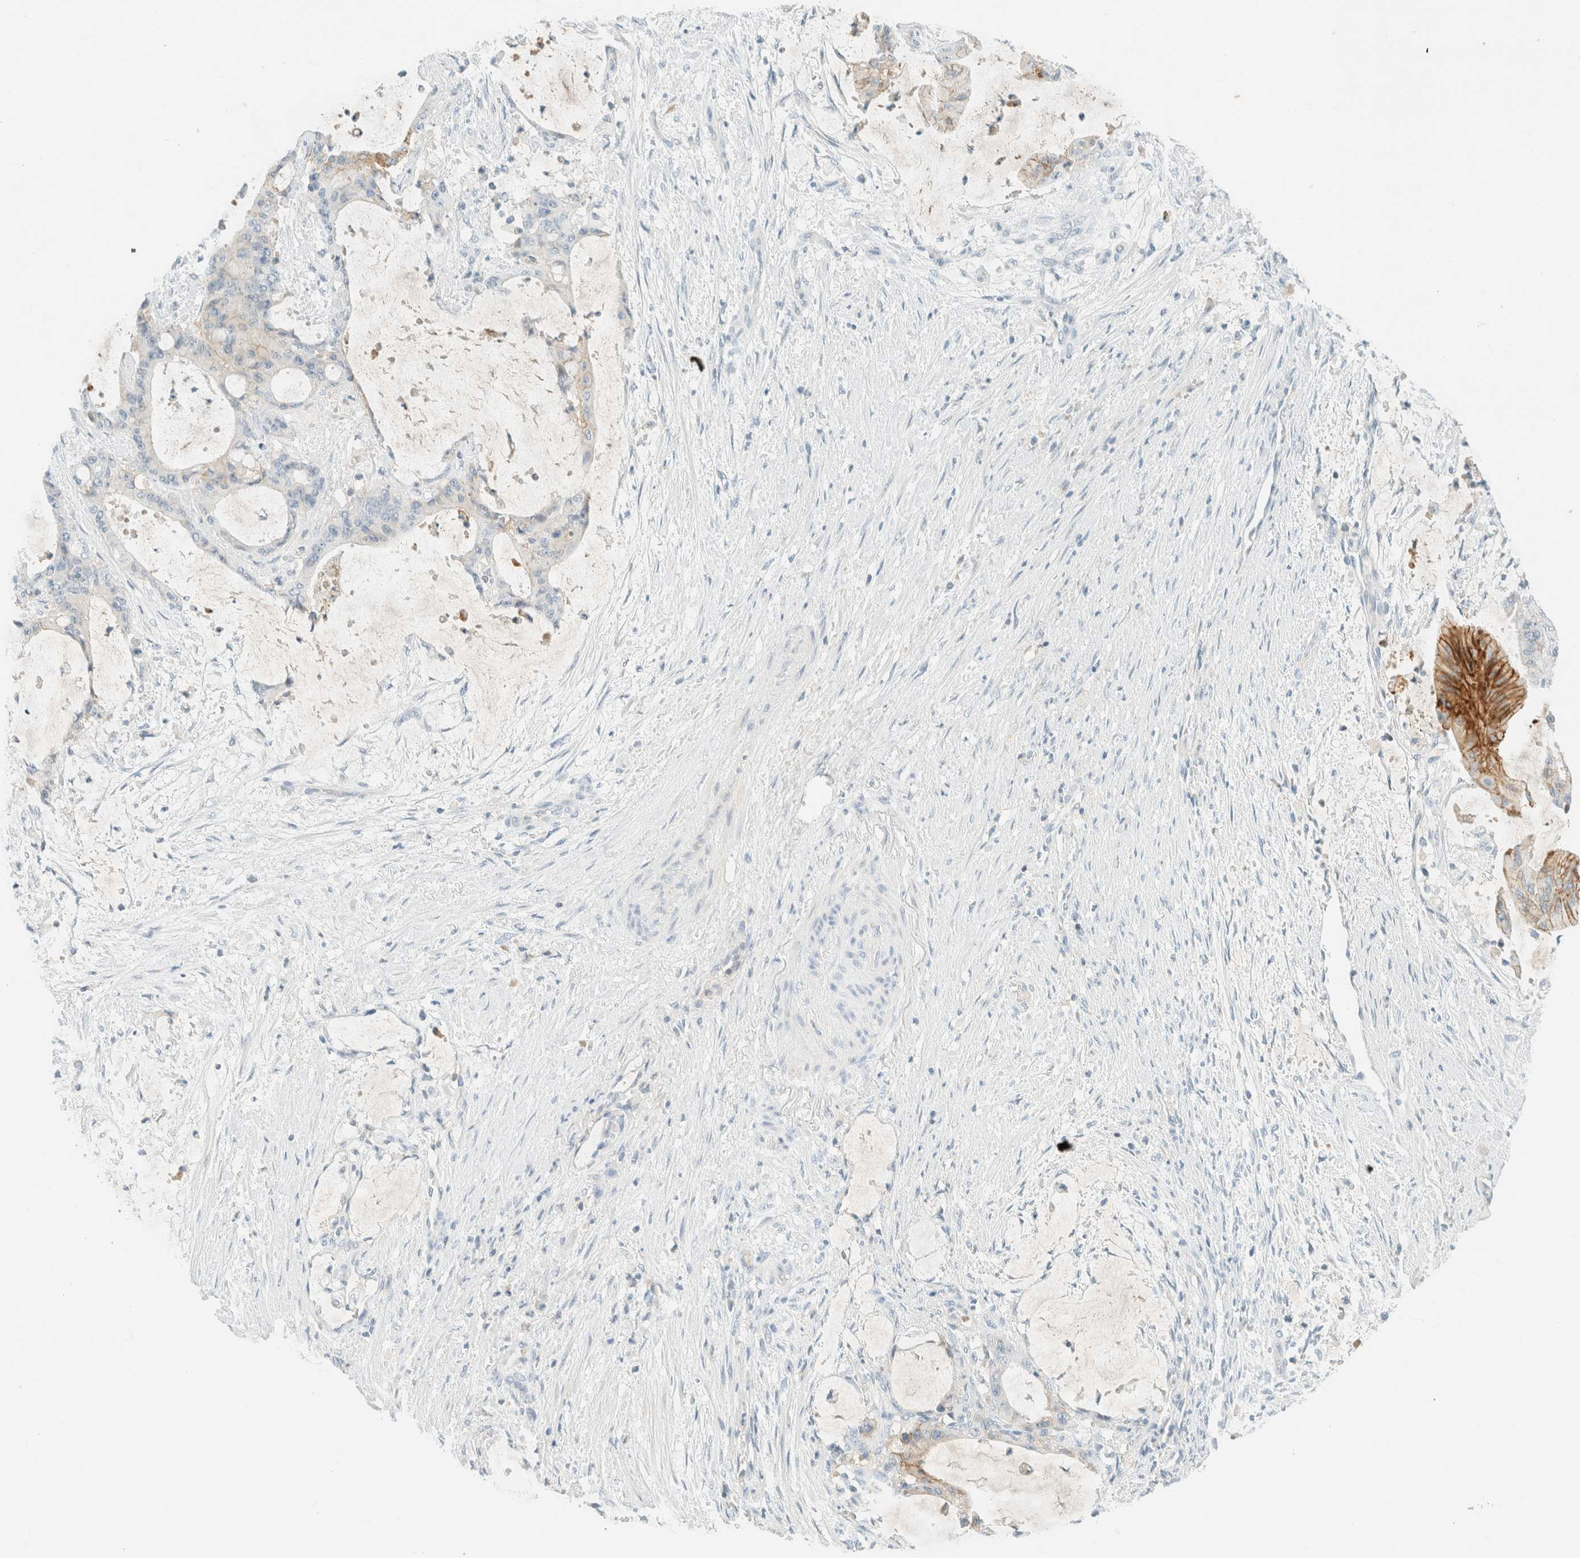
{"staining": {"intensity": "strong", "quantity": "<25%", "location": "cytoplasmic/membranous"}, "tissue": "liver cancer", "cell_type": "Tumor cells", "image_type": "cancer", "snomed": [{"axis": "morphology", "description": "Cholangiocarcinoma"}, {"axis": "topography", "description": "Liver"}], "caption": "IHC of liver cancer (cholangiocarcinoma) exhibits medium levels of strong cytoplasmic/membranous expression in about <25% of tumor cells. (DAB (3,3'-diaminobenzidine) IHC with brightfield microscopy, high magnification).", "gene": "GPA33", "patient": {"sex": "female", "age": 73}}